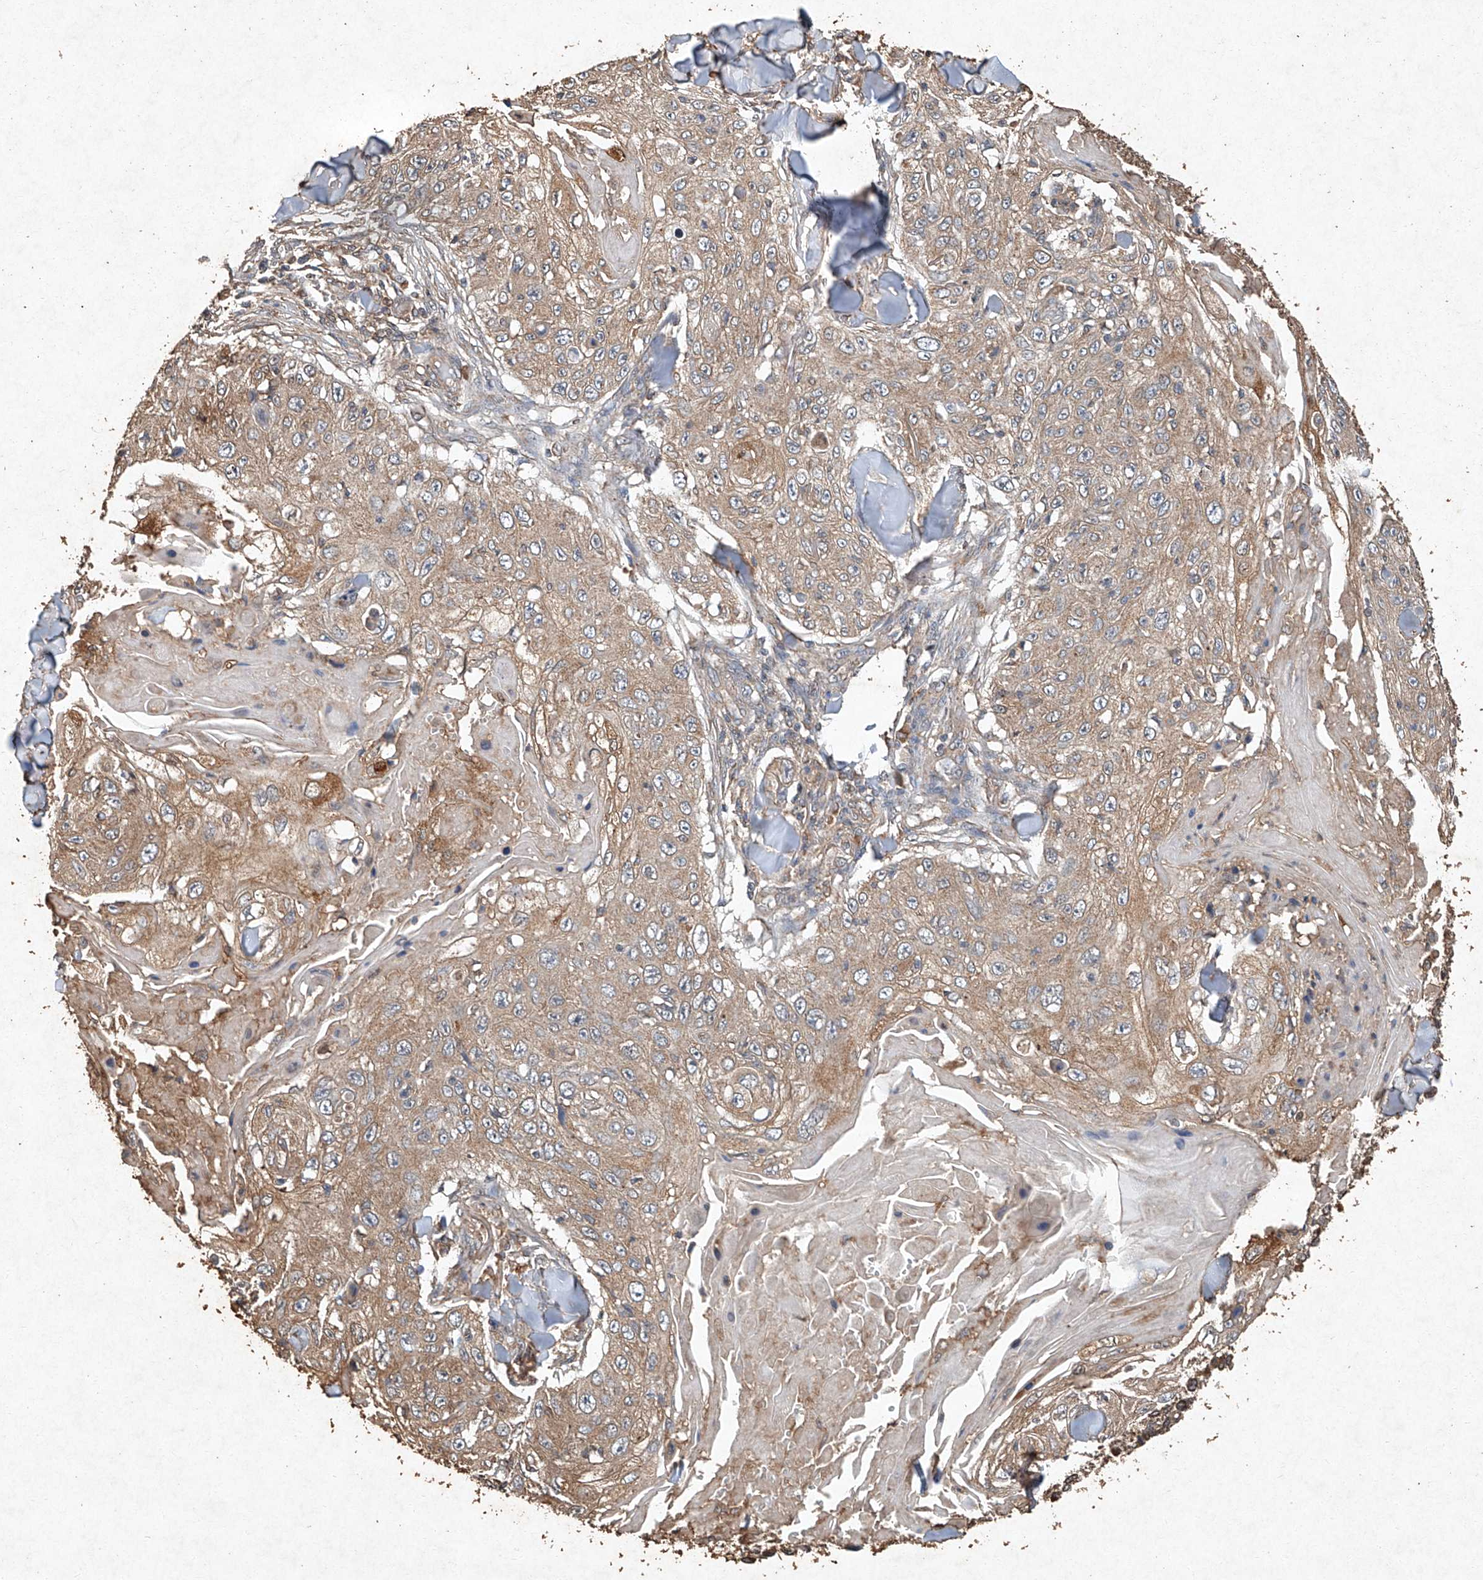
{"staining": {"intensity": "weak", "quantity": "25%-75%", "location": "cytoplasmic/membranous"}, "tissue": "skin cancer", "cell_type": "Tumor cells", "image_type": "cancer", "snomed": [{"axis": "morphology", "description": "Squamous cell carcinoma, NOS"}, {"axis": "topography", "description": "Skin"}], "caption": "Squamous cell carcinoma (skin) stained with a brown dye displays weak cytoplasmic/membranous positive staining in about 25%-75% of tumor cells.", "gene": "STK3", "patient": {"sex": "male", "age": 86}}